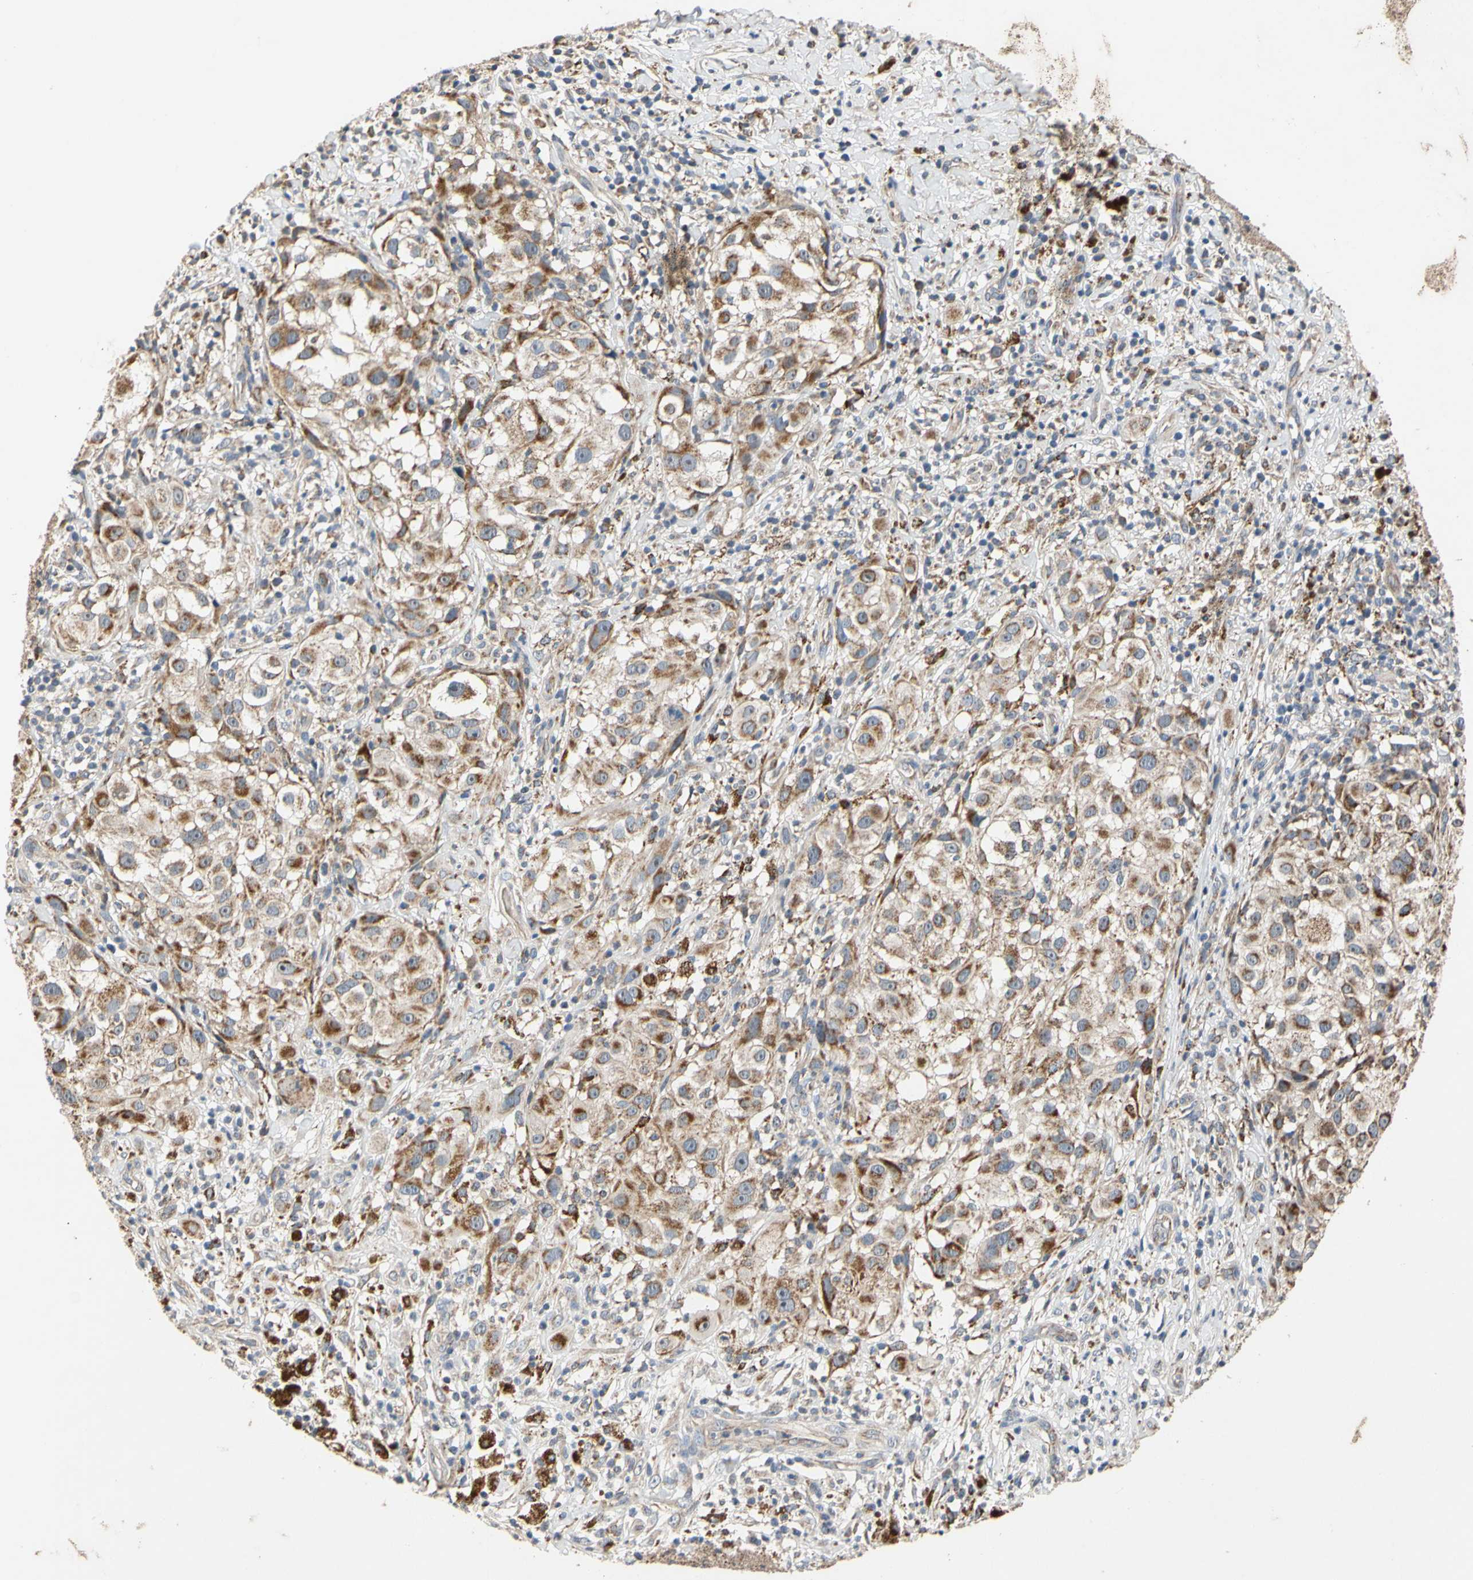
{"staining": {"intensity": "moderate", "quantity": ">75%", "location": "cytoplasmic/membranous"}, "tissue": "melanoma", "cell_type": "Tumor cells", "image_type": "cancer", "snomed": [{"axis": "morphology", "description": "Necrosis, NOS"}, {"axis": "morphology", "description": "Malignant melanoma, NOS"}, {"axis": "topography", "description": "Skin"}], "caption": "Moderate cytoplasmic/membranous staining for a protein is seen in approximately >75% of tumor cells of malignant melanoma using IHC.", "gene": "GPD2", "patient": {"sex": "female", "age": 87}}